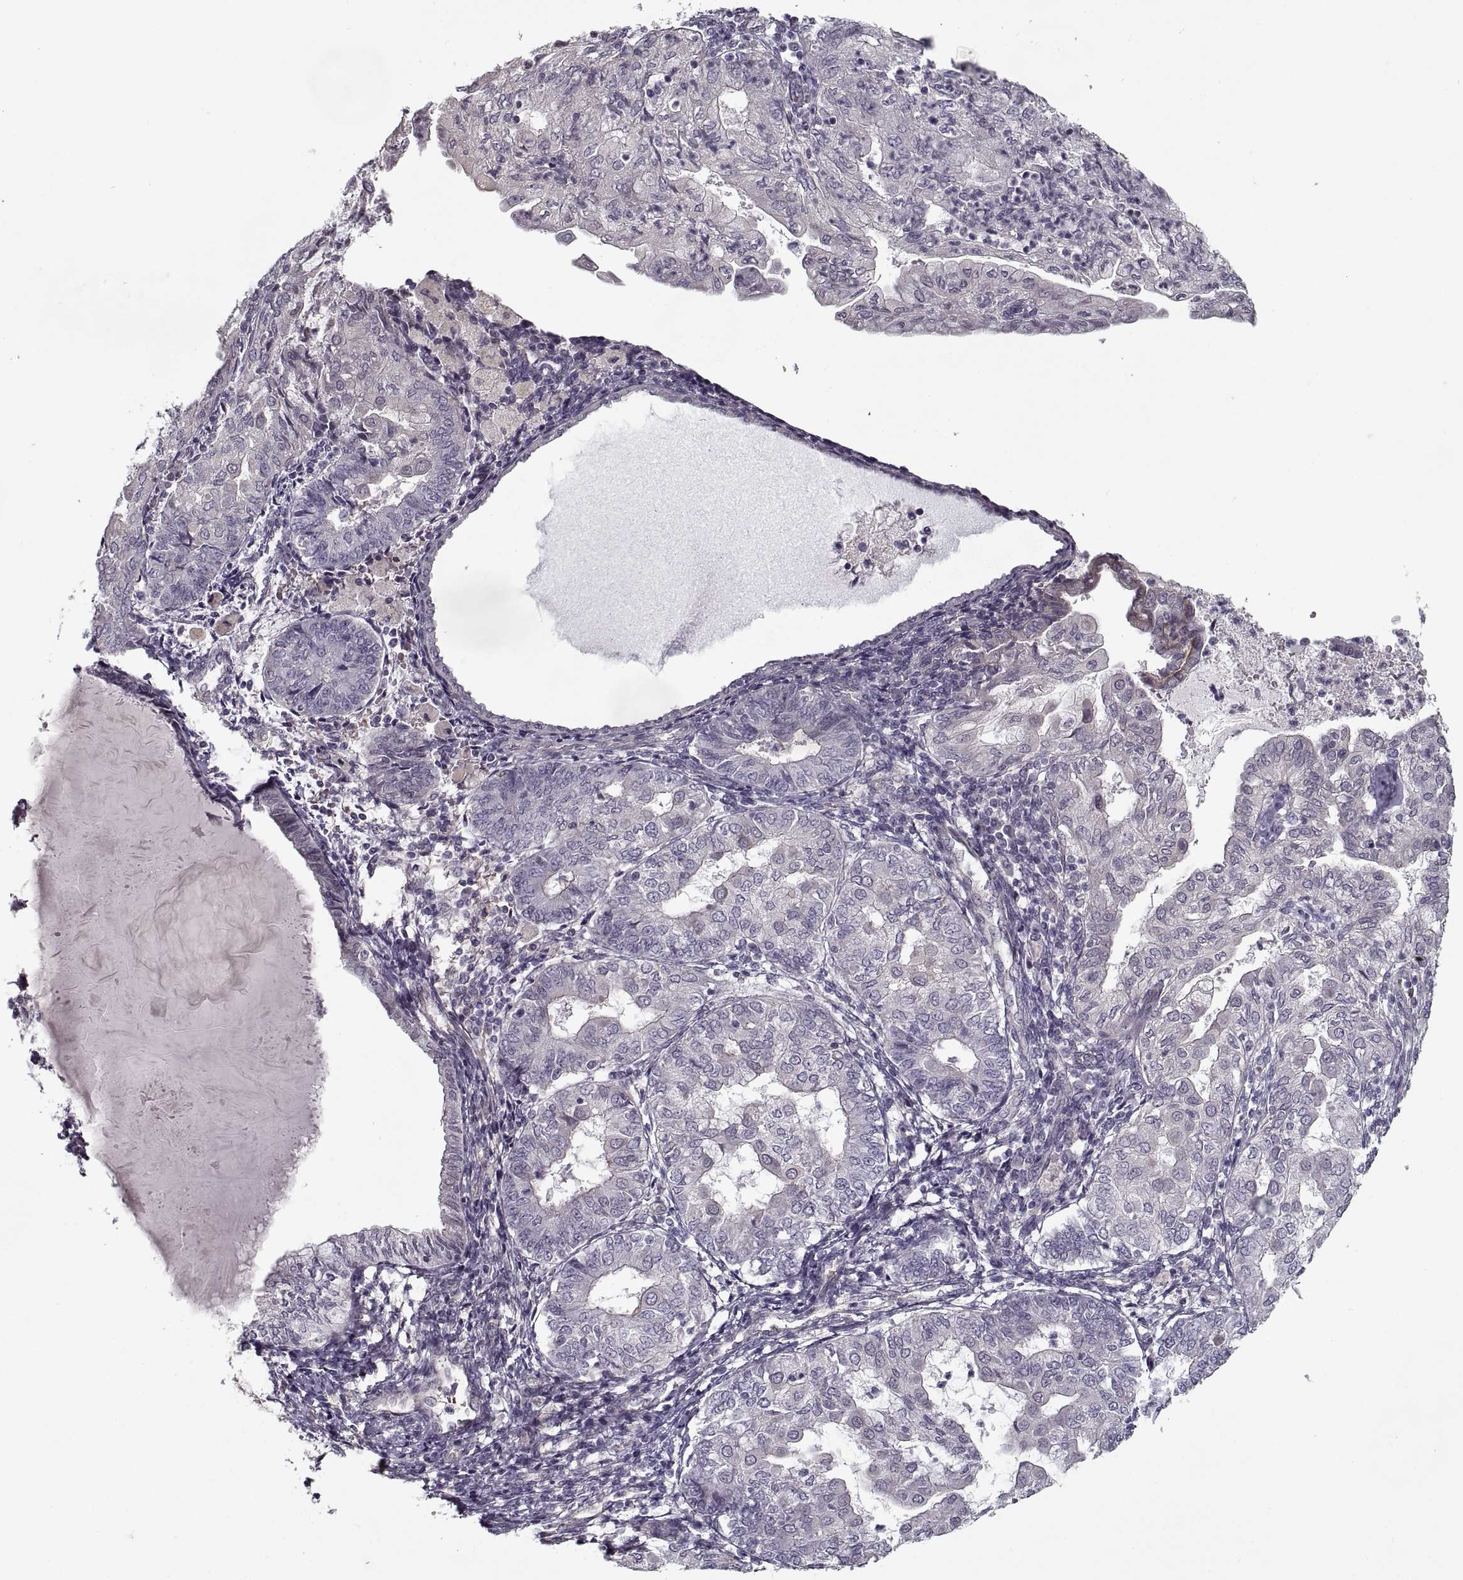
{"staining": {"intensity": "negative", "quantity": "none", "location": "none"}, "tissue": "endometrial cancer", "cell_type": "Tumor cells", "image_type": "cancer", "snomed": [{"axis": "morphology", "description": "Adenocarcinoma, NOS"}, {"axis": "topography", "description": "Endometrium"}], "caption": "Histopathology image shows no significant protein expression in tumor cells of endometrial cancer. (DAB (3,3'-diaminobenzidine) immunohistochemistry, high magnification).", "gene": "LAMB2", "patient": {"sex": "female", "age": 68}}